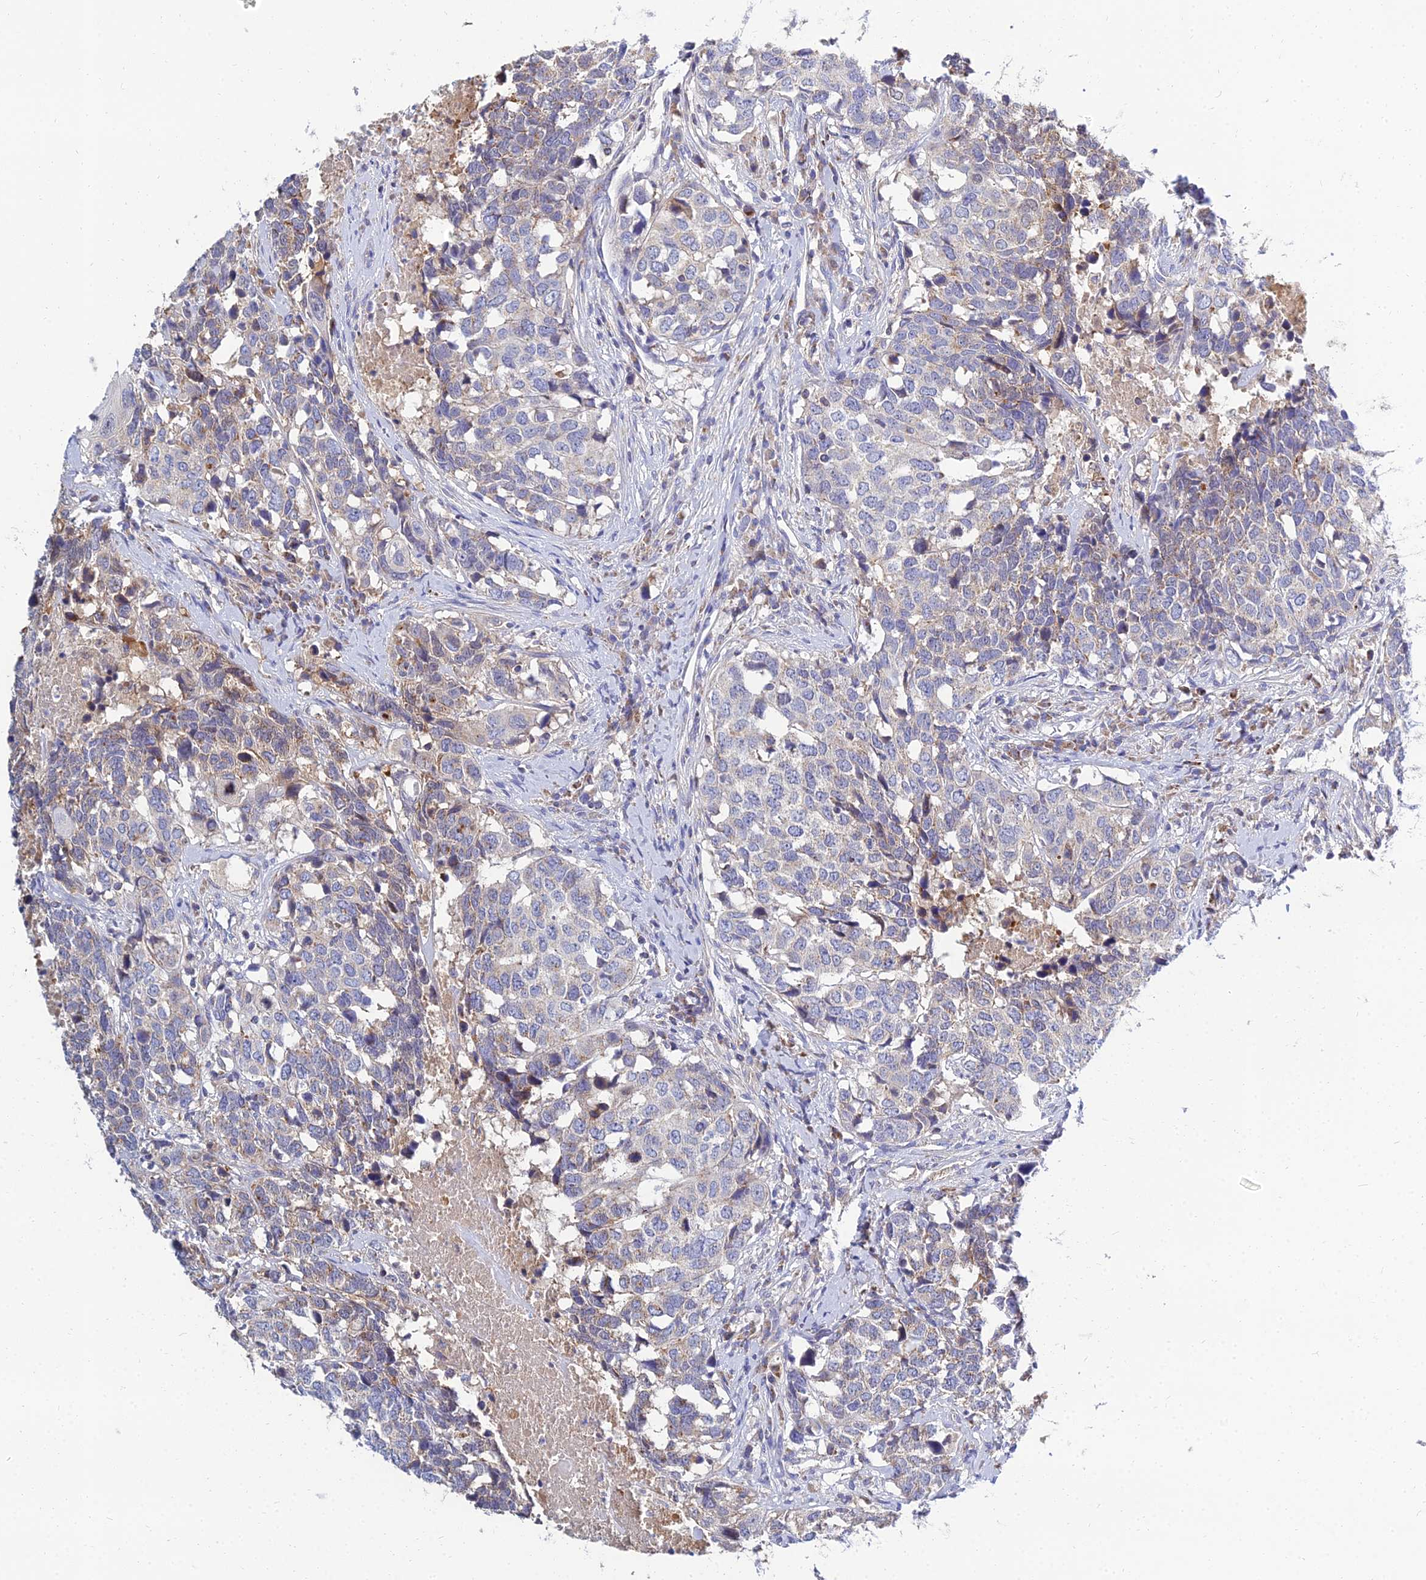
{"staining": {"intensity": "weak", "quantity": "<25%", "location": "cytoplasmic/membranous"}, "tissue": "head and neck cancer", "cell_type": "Tumor cells", "image_type": "cancer", "snomed": [{"axis": "morphology", "description": "Squamous cell carcinoma, NOS"}, {"axis": "topography", "description": "Head-Neck"}], "caption": "Tumor cells show no significant protein positivity in head and neck cancer. Brightfield microscopy of IHC stained with DAB (brown) and hematoxylin (blue), captured at high magnification.", "gene": "NPY", "patient": {"sex": "male", "age": 66}}